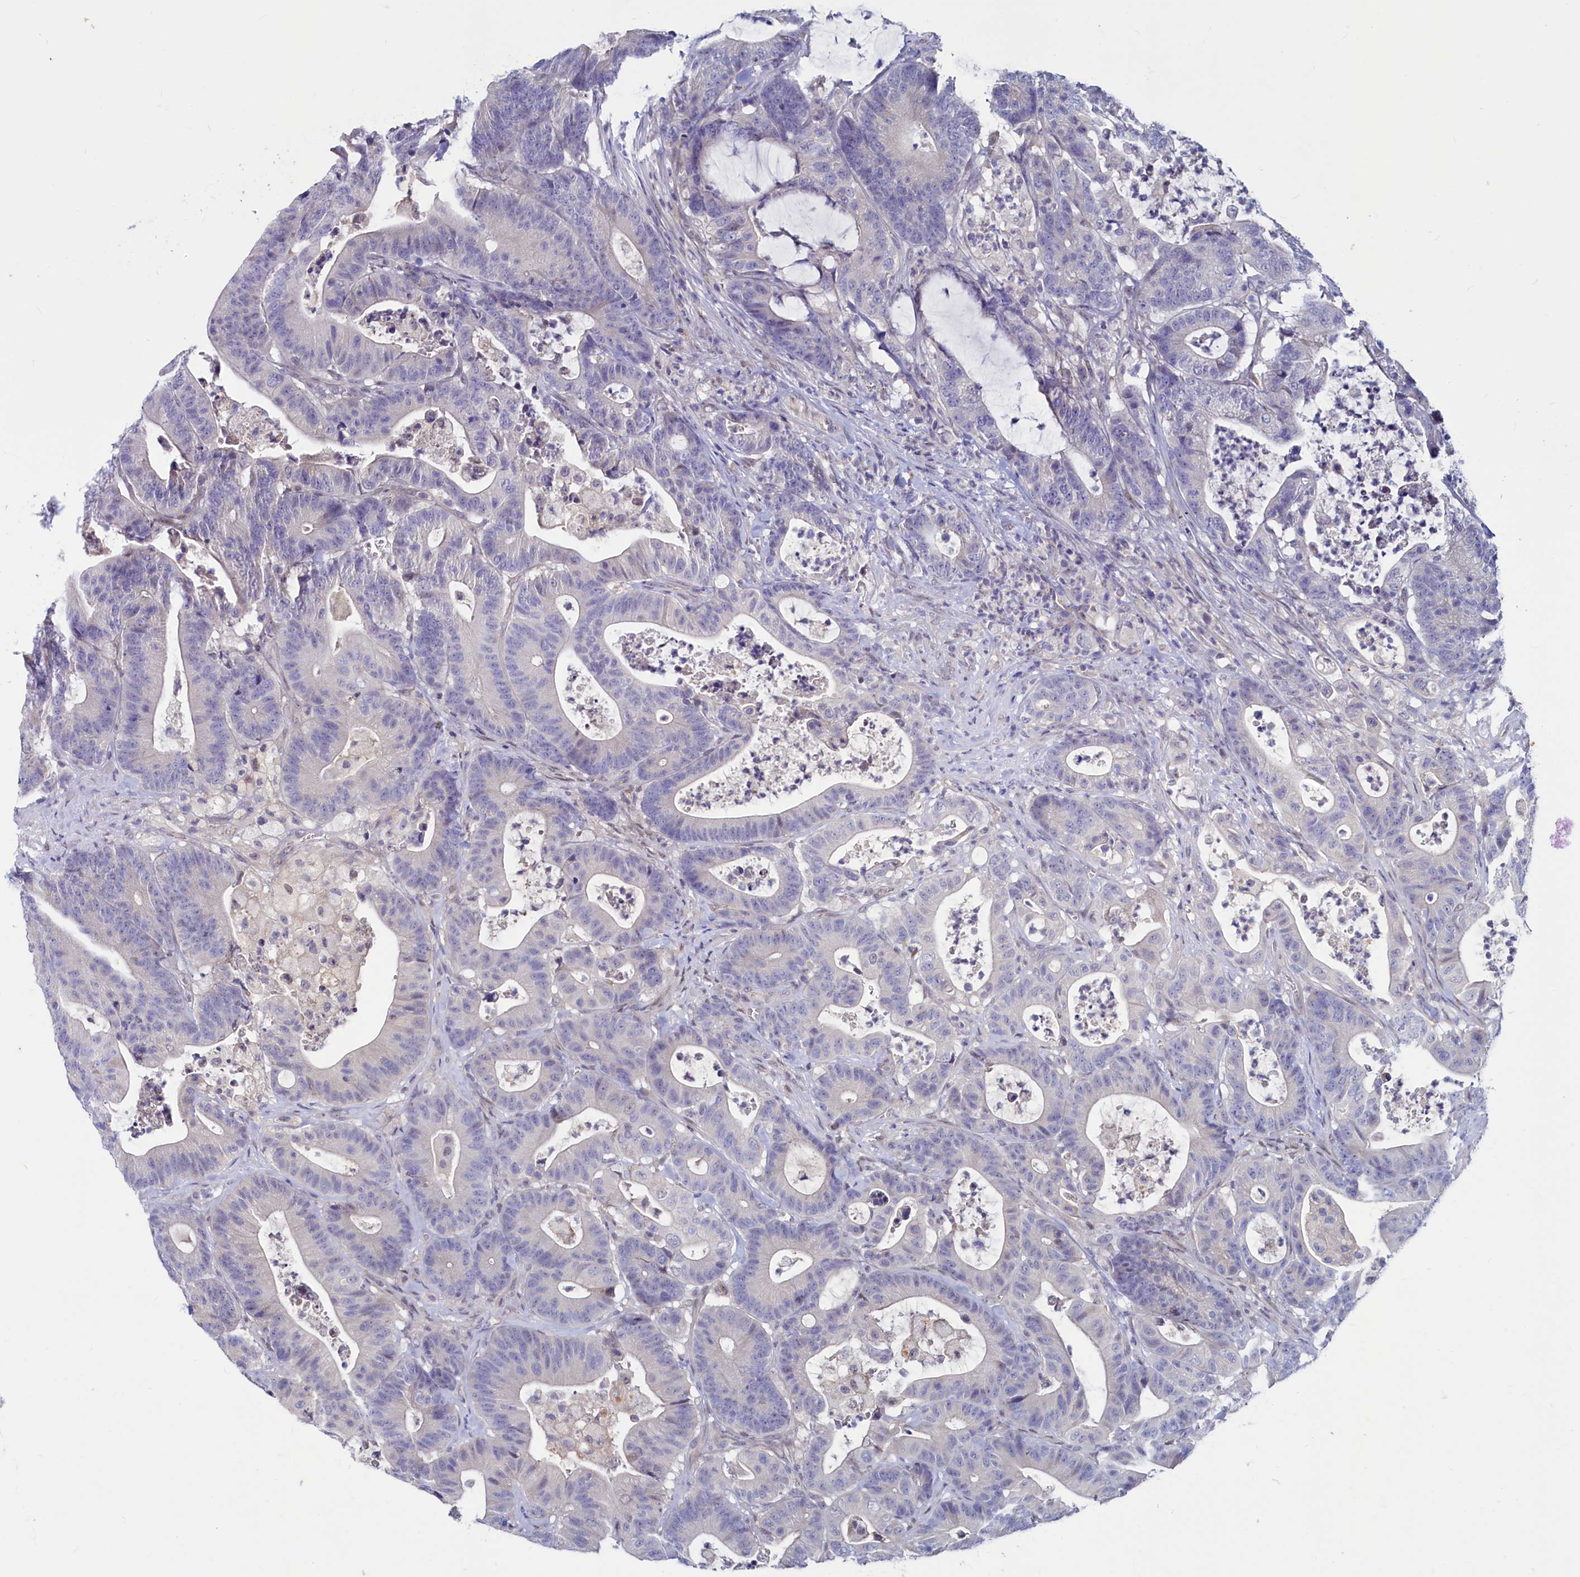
{"staining": {"intensity": "negative", "quantity": "none", "location": "none"}, "tissue": "colorectal cancer", "cell_type": "Tumor cells", "image_type": "cancer", "snomed": [{"axis": "morphology", "description": "Adenocarcinoma, NOS"}, {"axis": "topography", "description": "Colon"}], "caption": "High power microscopy micrograph of an IHC photomicrograph of colorectal cancer, revealing no significant expression in tumor cells. The staining was performed using DAB (3,3'-diaminobenzidine) to visualize the protein expression in brown, while the nuclei were stained in blue with hematoxylin (Magnification: 20x).", "gene": "ASTE1", "patient": {"sex": "female", "age": 84}}